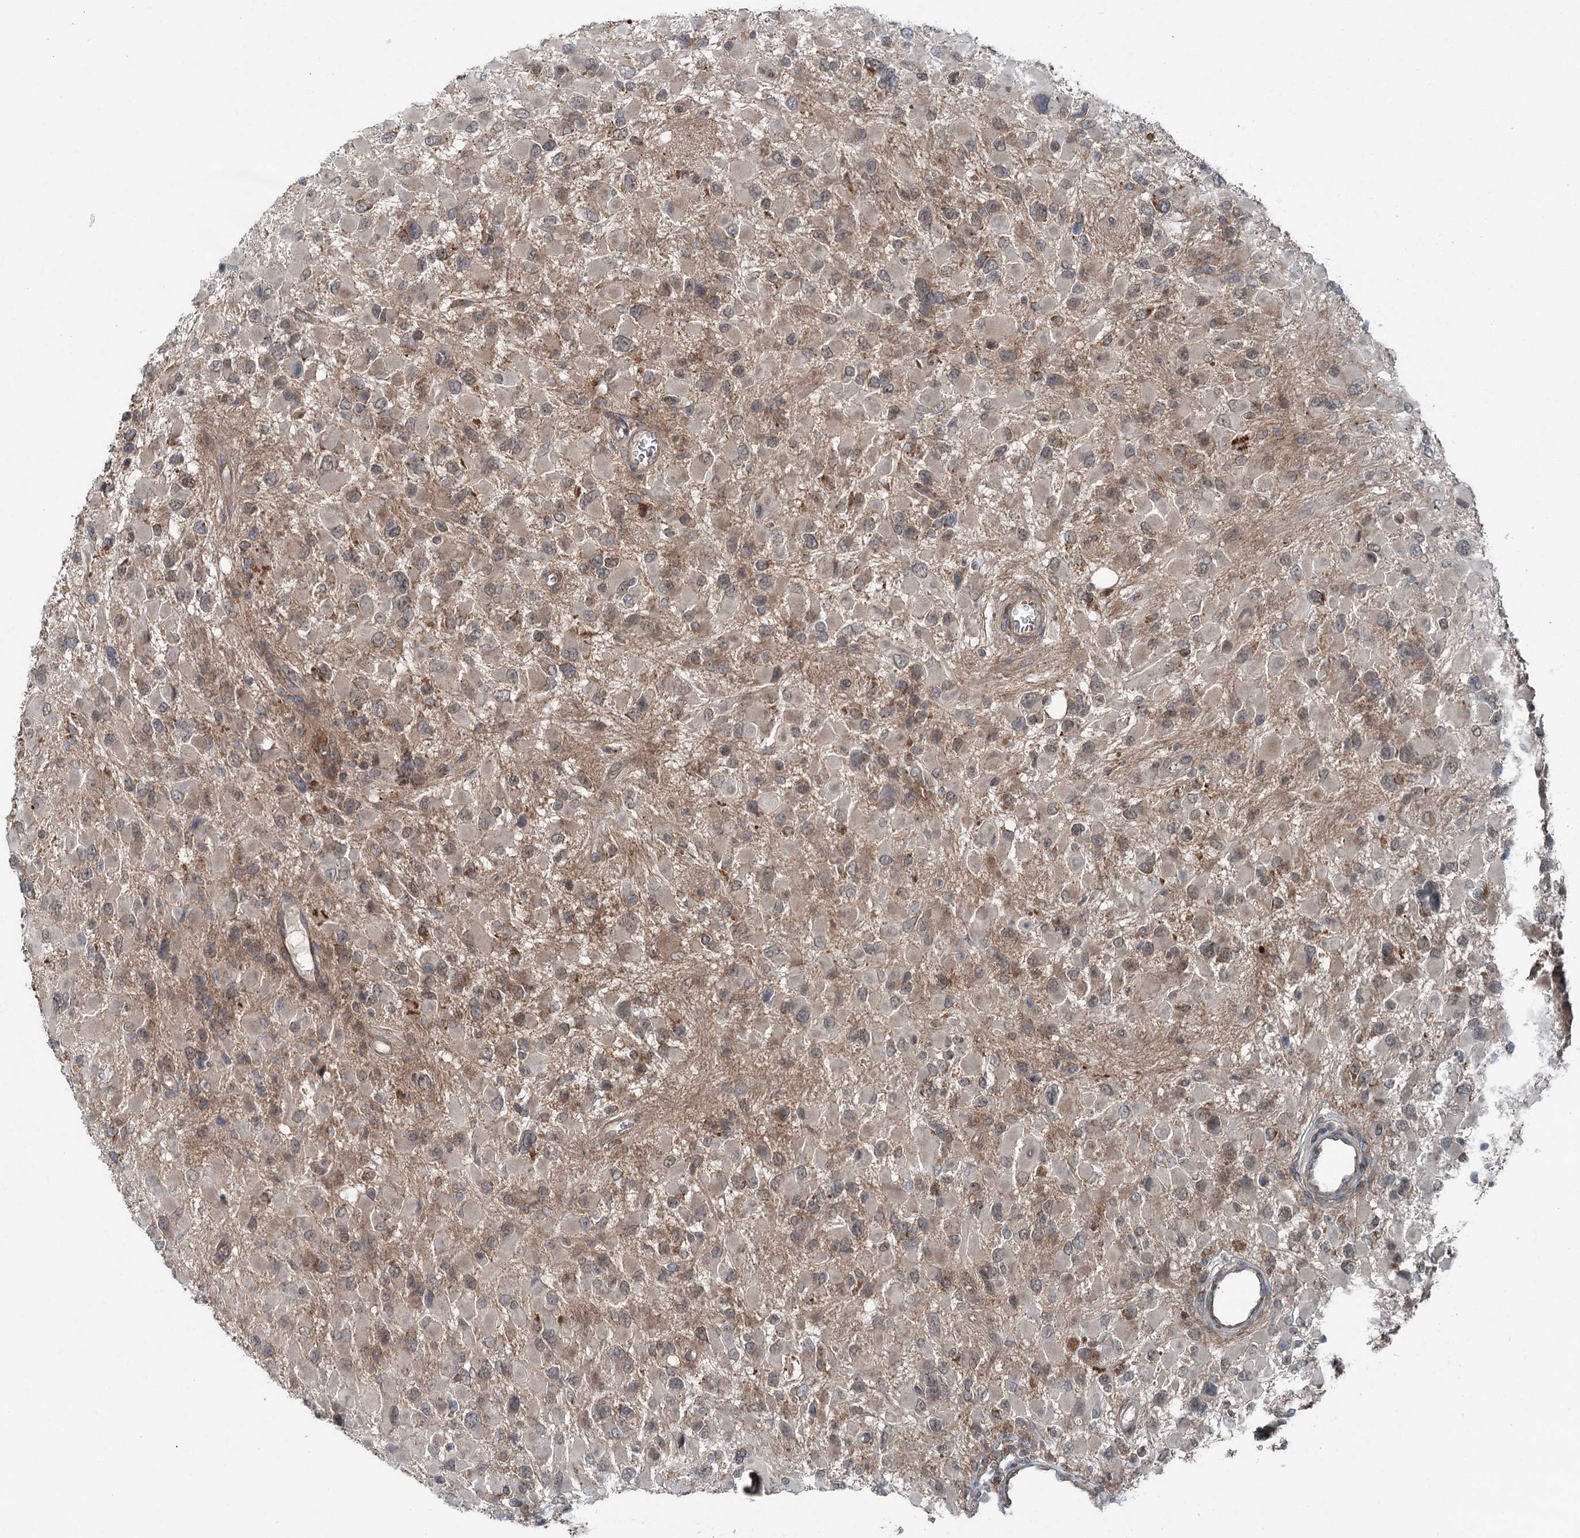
{"staining": {"intensity": "weak", "quantity": "25%-75%", "location": "cytoplasmic/membranous,nuclear"}, "tissue": "glioma", "cell_type": "Tumor cells", "image_type": "cancer", "snomed": [{"axis": "morphology", "description": "Glioma, malignant, High grade"}, {"axis": "topography", "description": "Brain"}], "caption": "Protein expression analysis of malignant high-grade glioma reveals weak cytoplasmic/membranous and nuclear staining in approximately 25%-75% of tumor cells.", "gene": "SKIC3", "patient": {"sex": "male", "age": 53}}